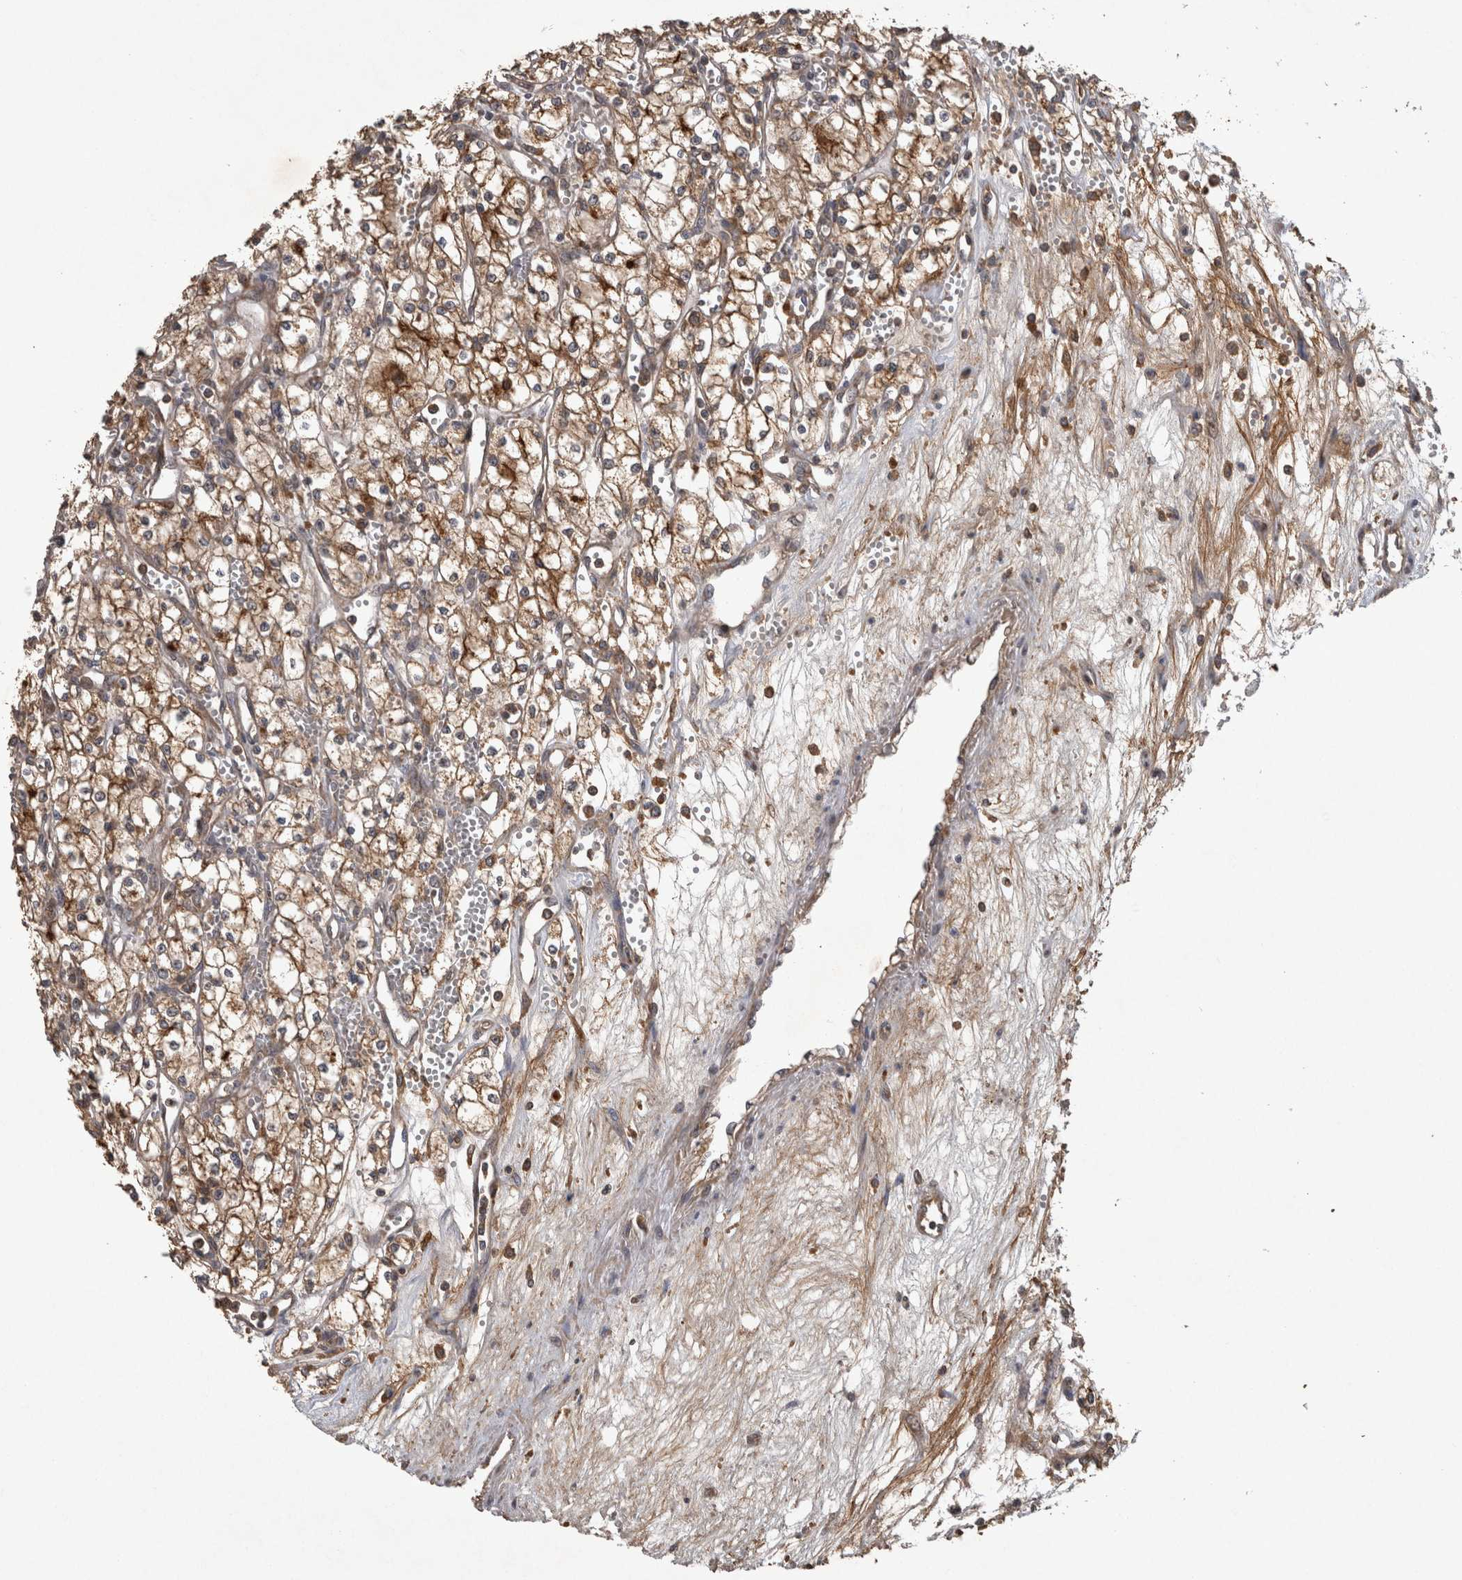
{"staining": {"intensity": "moderate", "quantity": ">75%", "location": "cytoplasmic/membranous"}, "tissue": "renal cancer", "cell_type": "Tumor cells", "image_type": "cancer", "snomed": [{"axis": "morphology", "description": "Adenocarcinoma, NOS"}, {"axis": "topography", "description": "Kidney"}], "caption": "Adenocarcinoma (renal) stained for a protein displays moderate cytoplasmic/membranous positivity in tumor cells. The staining was performed using DAB (3,3'-diaminobenzidine) to visualize the protein expression in brown, while the nuclei were stained in blue with hematoxylin (Magnification: 20x).", "gene": "TRMT61B", "patient": {"sex": "male", "age": 59}}